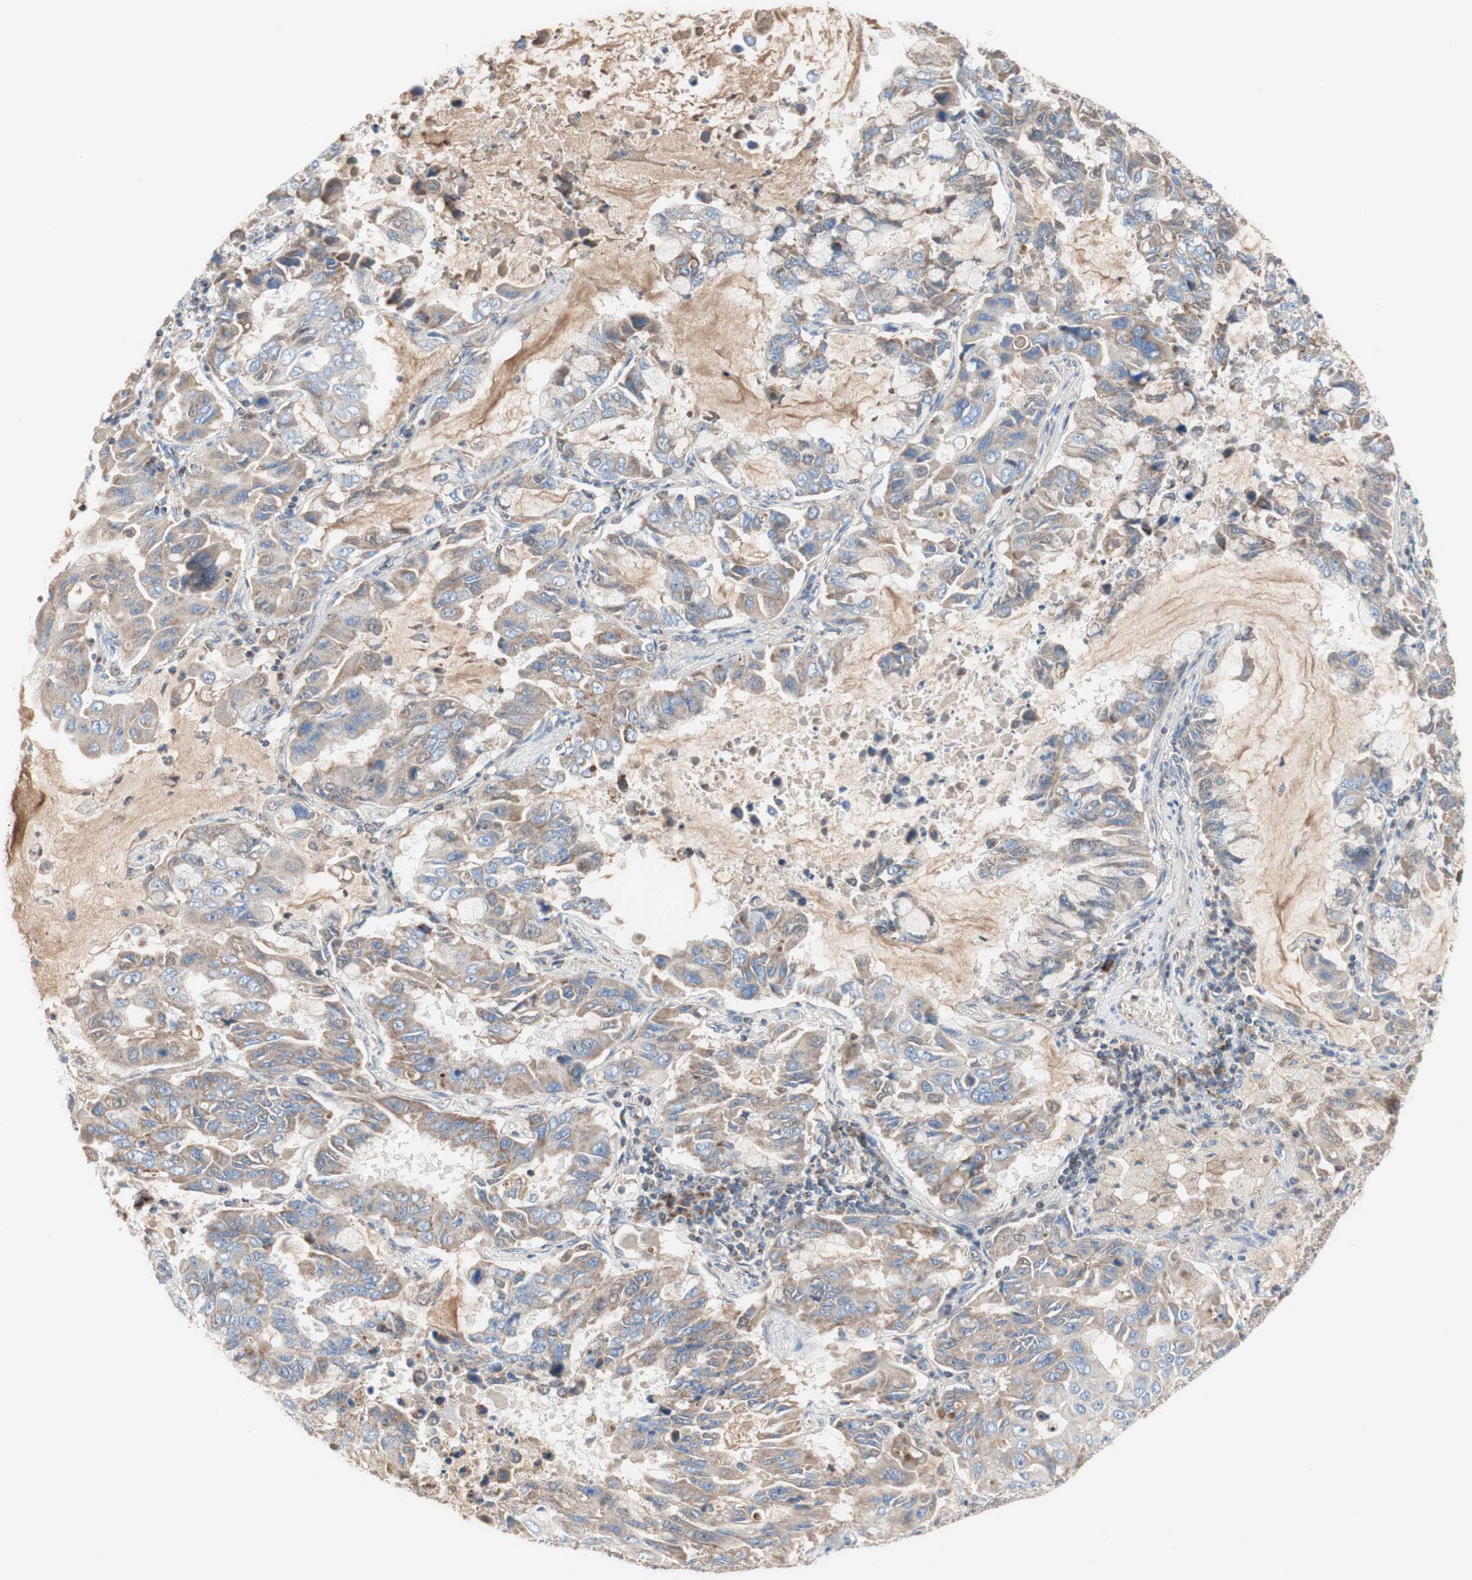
{"staining": {"intensity": "weak", "quantity": ">75%", "location": "cytoplasmic/membranous"}, "tissue": "lung cancer", "cell_type": "Tumor cells", "image_type": "cancer", "snomed": [{"axis": "morphology", "description": "Adenocarcinoma, NOS"}, {"axis": "topography", "description": "Lung"}], "caption": "Adenocarcinoma (lung) tissue reveals weak cytoplasmic/membranous positivity in approximately >75% of tumor cells", "gene": "SDHB", "patient": {"sex": "male", "age": 64}}